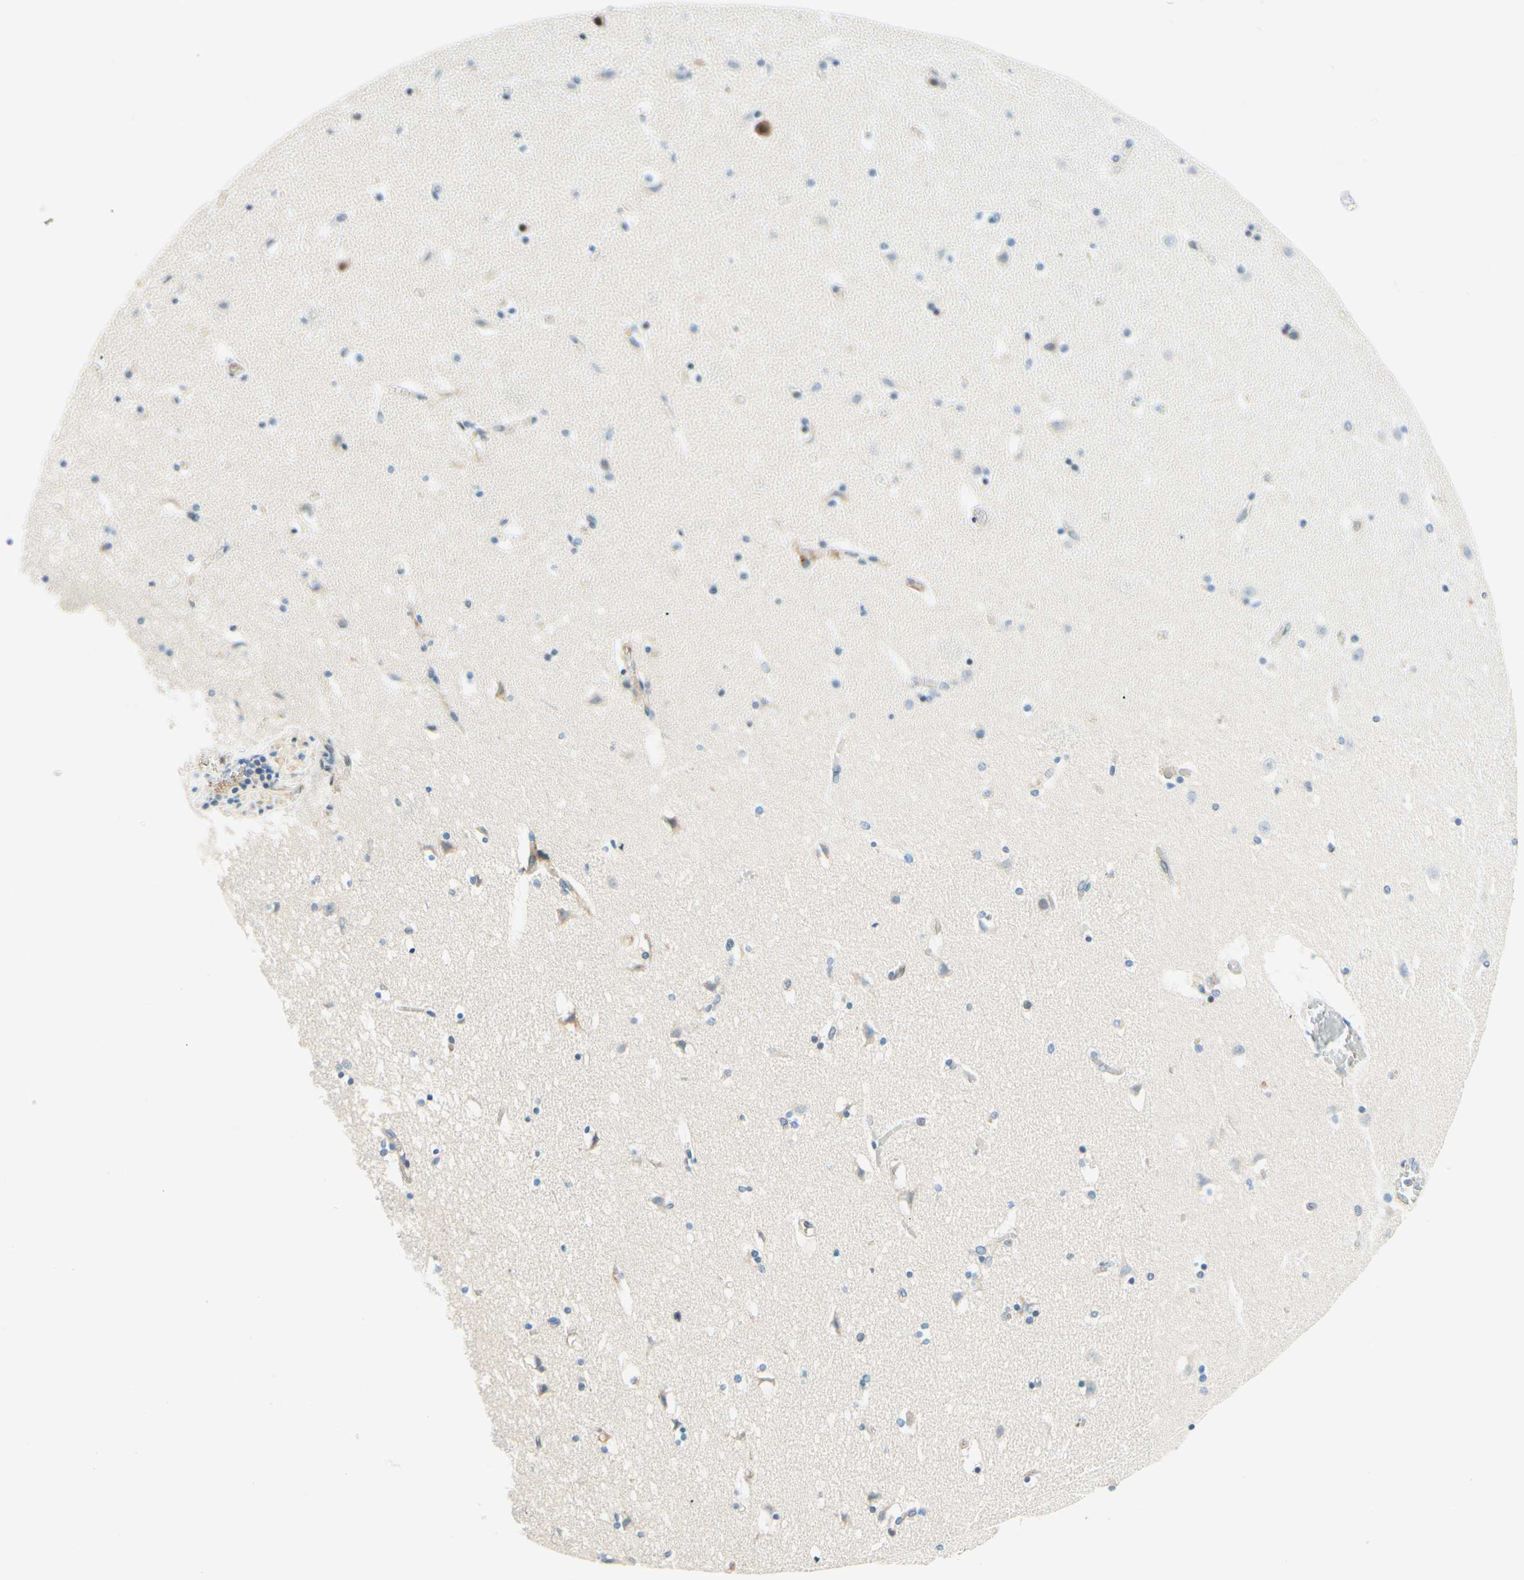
{"staining": {"intensity": "weak", "quantity": "<25%", "location": "cytoplasmic/membranous"}, "tissue": "caudate", "cell_type": "Glial cells", "image_type": "normal", "snomed": [{"axis": "morphology", "description": "Normal tissue, NOS"}, {"axis": "topography", "description": "Lateral ventricle wall"}], "caption": "Glial cells show no significant expression in benign caudate. (DAB (3,3'-diaminobenzidine) immunohistochemistry (IHC) visualized using brightfield microscopy, high magnification).", "gene": "TAOK2", "patient": {"sex": "male", "age": 45}}